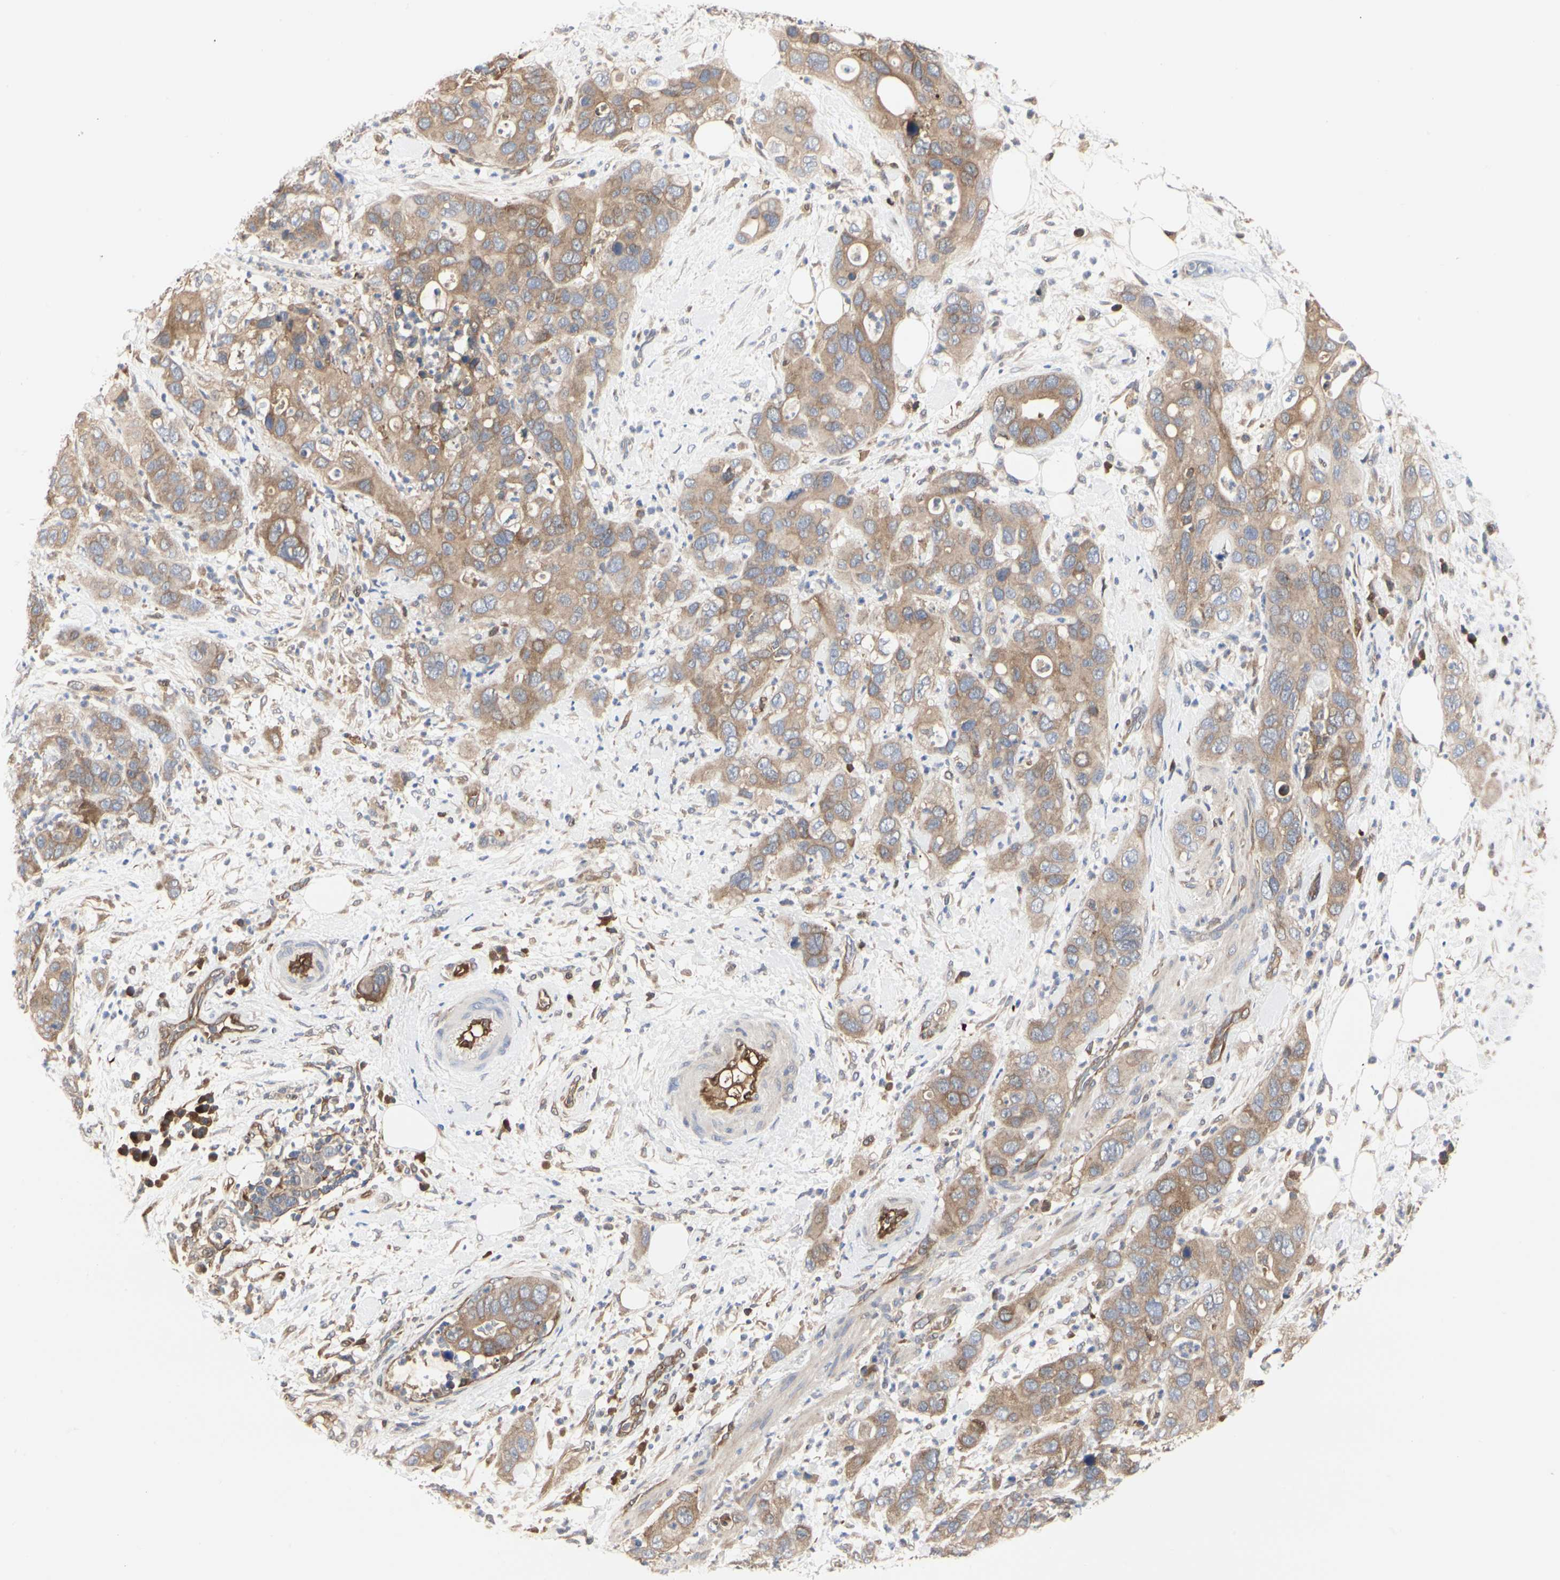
{"staining": {"intensity": "moderate", "quantity": ">75%", "location": "cytoplasmic/membranous"}, "tissue": "pancreatic cancer", "cell_type": "Tumor cells", "image_type": "cancer", "snomed": [{"axis": "morphology", "description": "Adenocarcinoma, NOS"}, {"axis": "topography", "description": "Pancreas"}], "caption": "High-magnification brightfield microscopy of adenocarcinoma (pancreatic) stained with DAB (3,3'-diaminobenzidine) (brown) and counterstained with hematoxylin (blue). tumor cells exhibit moderate cytoplasmic/membranous staining is identified in approximately>75% of cells.", "gene": "C3orf52", "patient": {"sex": "female", "age": 71}}